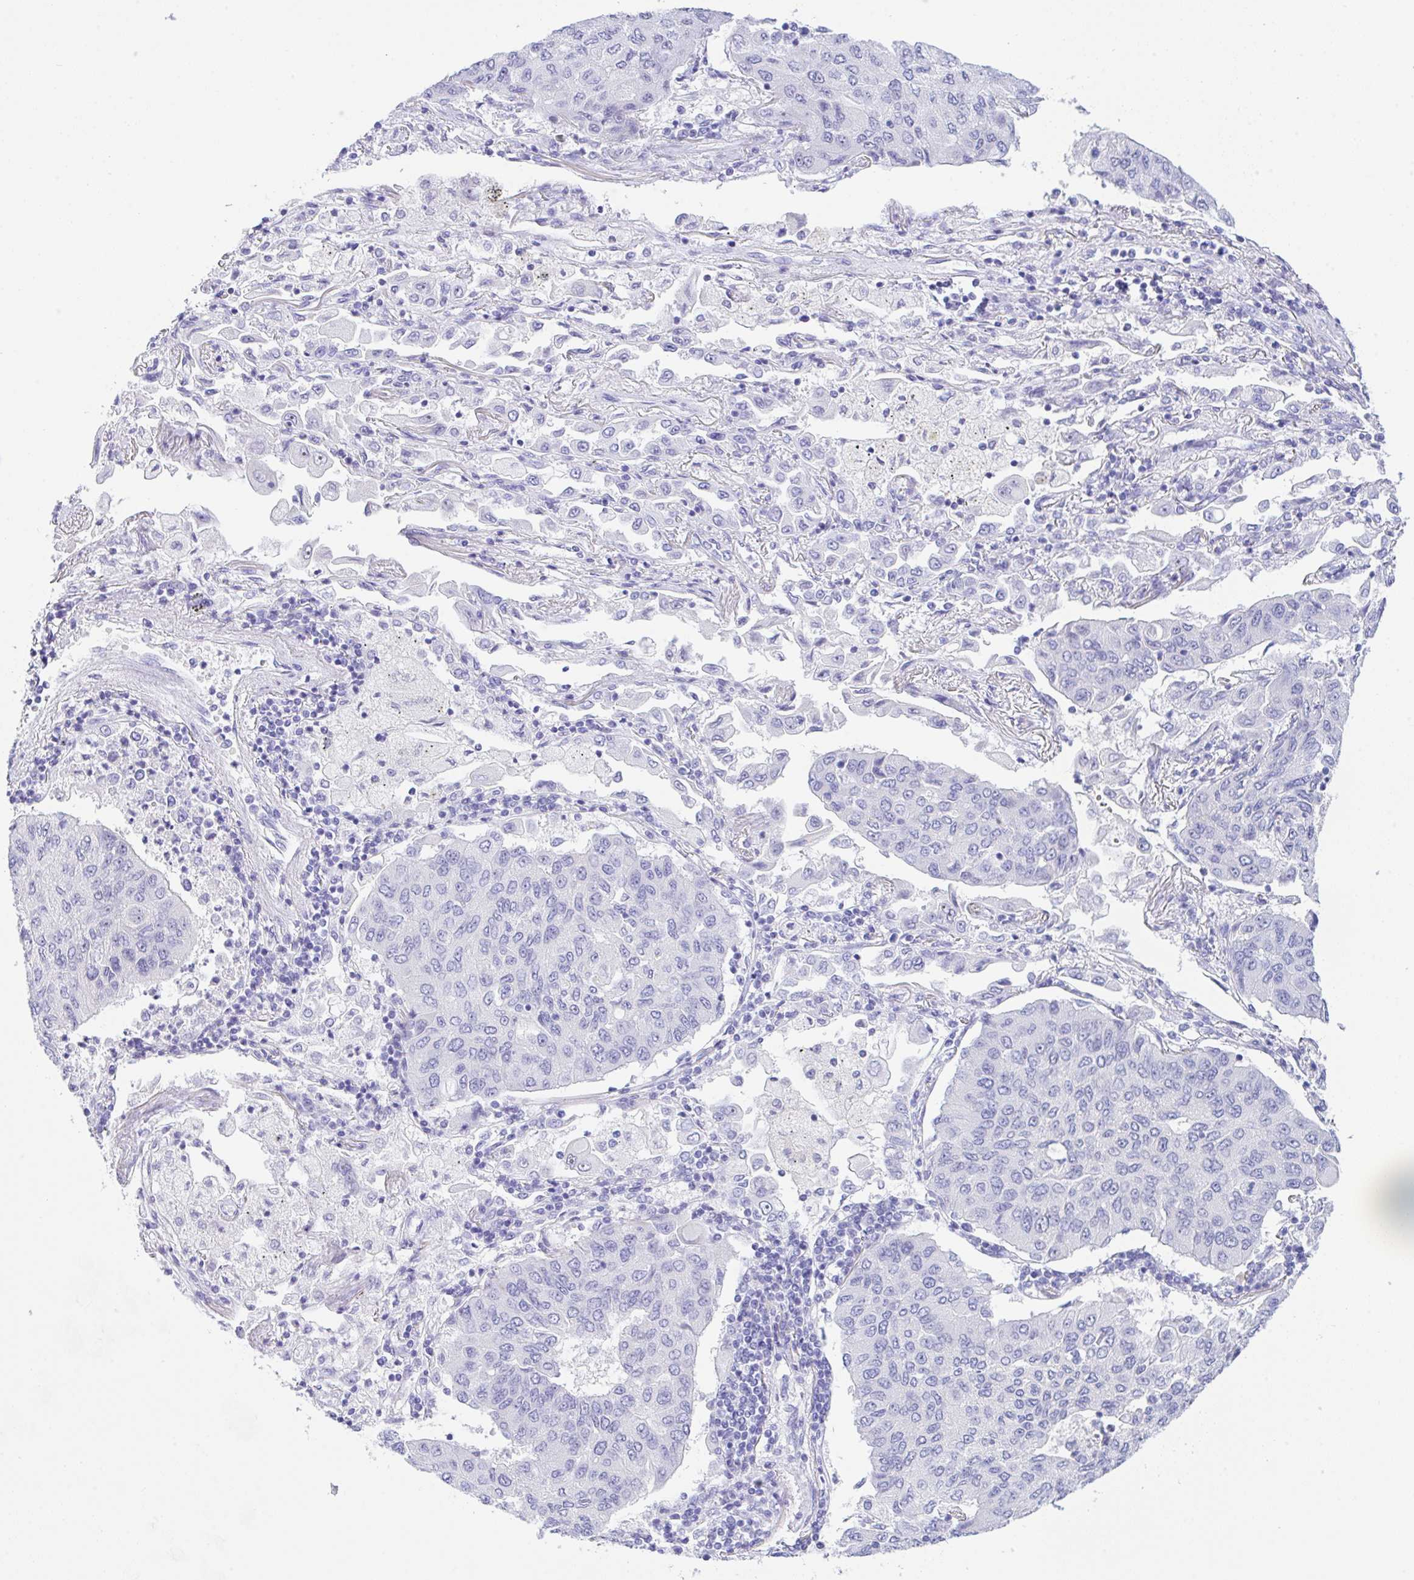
{"staining": {"intensity": "negative", "quantity": "none", "location": "none"}, "tissue": "lung cancer", "cell_type": "Tumor cells", "image_type": "cancer", "snomed": [{"axis": "morphology", "description": "Squamous cell carcinoma, NOS"}, {"axis": "topography", "description": "Lung"}], "caption": "This image is of lung cancer (squamous cell carcinoma) stained with immunohistochemistry (IHC) to label a protein in brown with the nuclei are counter-stained blue. There is no expression in tumor cells.", "gene": "NDUFAF8", "patient": {"sex": "male", "age": 74}}